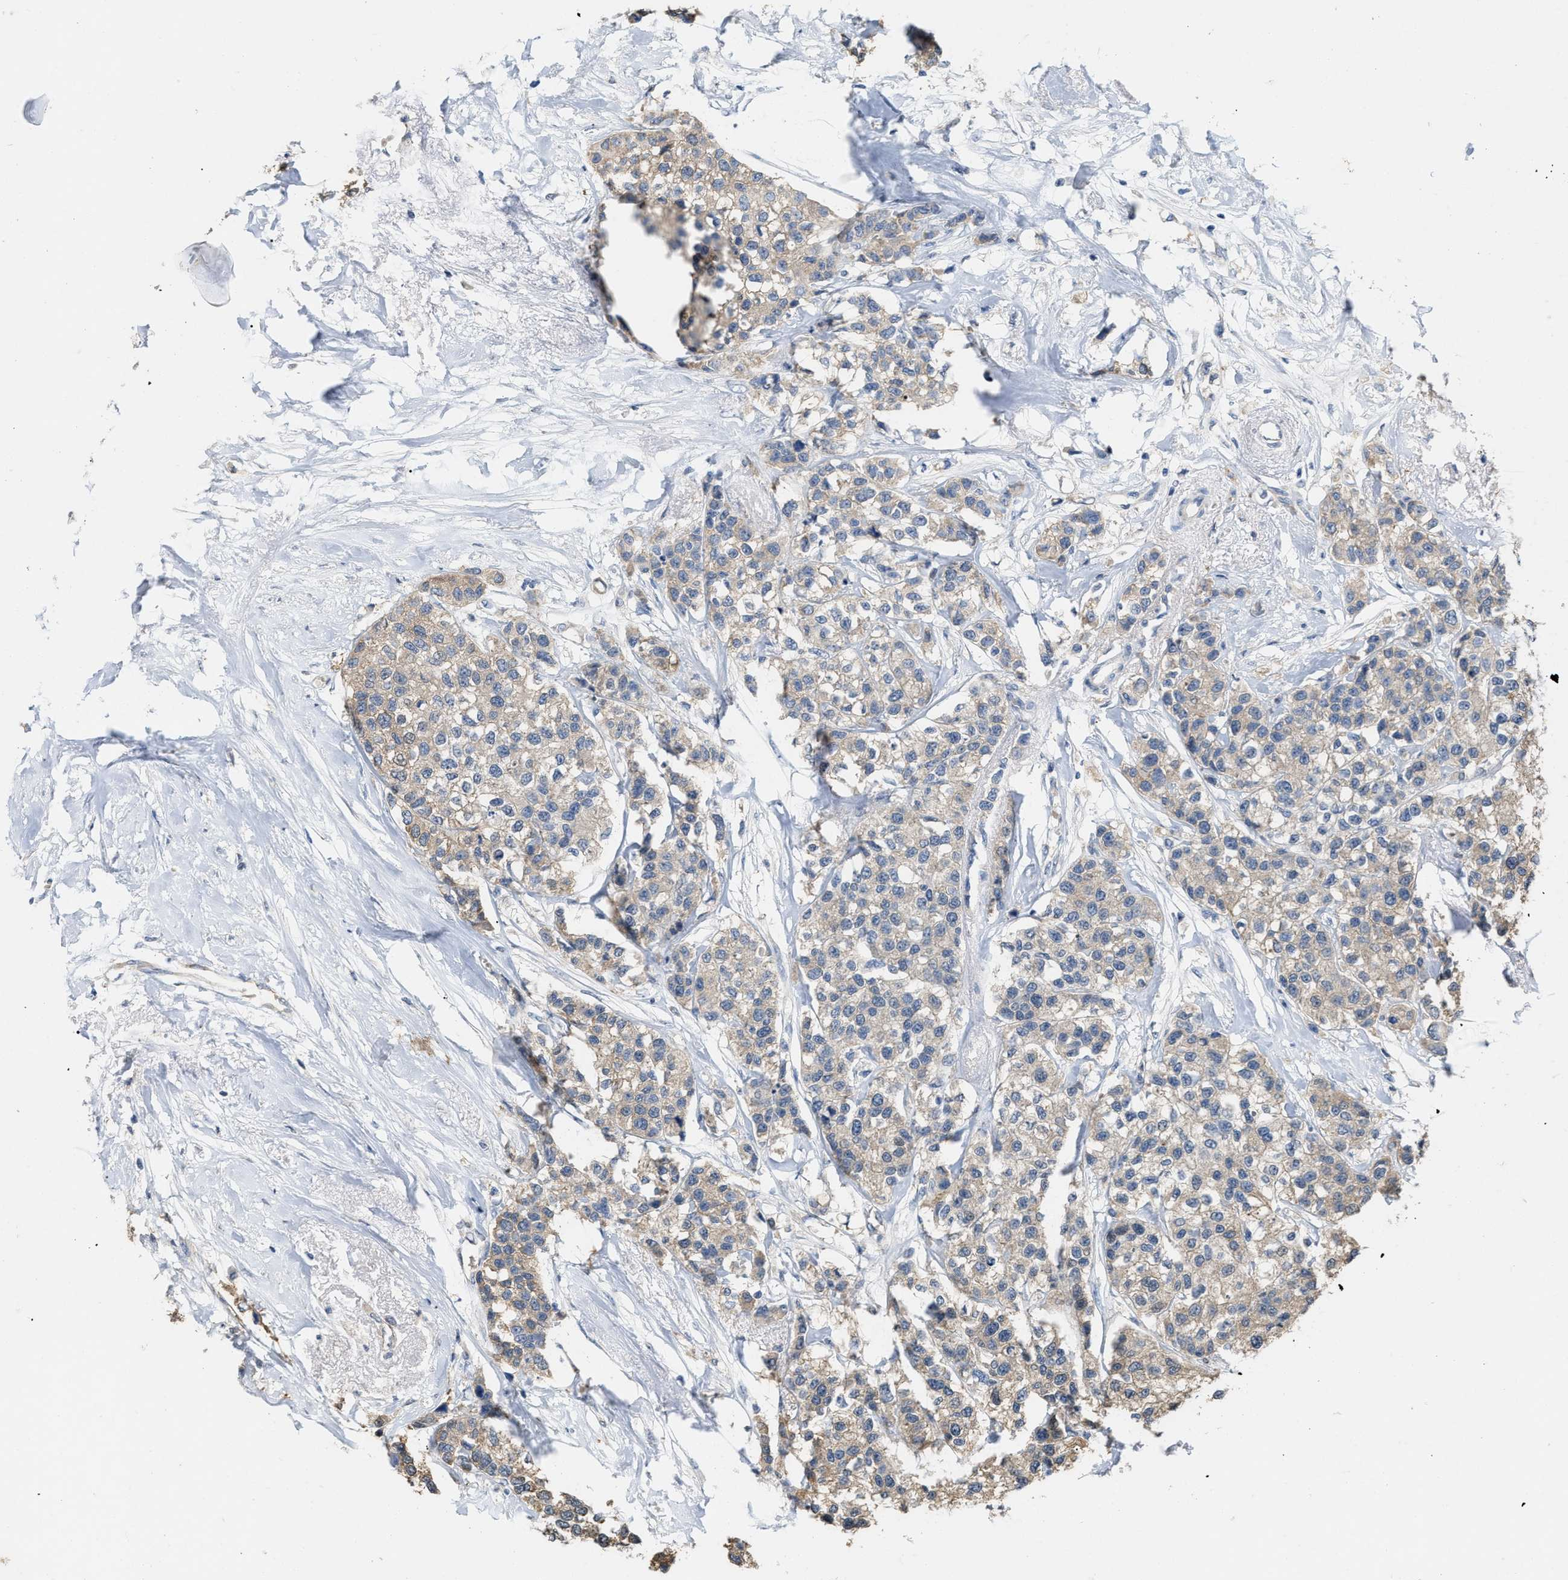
{"staining": {"intensity": "weak", "quantity": ">75%", "location": "cytoplasmic/membranous"}, "tissue": "breast cancer", "cell_type": "Tumor cells", "image_type": "cancer", "snomed": [{"axis": "morphology", "description": "Duct carcinoma"}, {"axis": "topography", "description": "Breast"}], "caption": "Breast cancer stained with DAB IHC exhibits low levels of weak cytoplasmic/membranous staining in approximately >75% of tumor cells.", "gene": "CSNK1A1", "patient": {"sex": "female", "age": 51}}